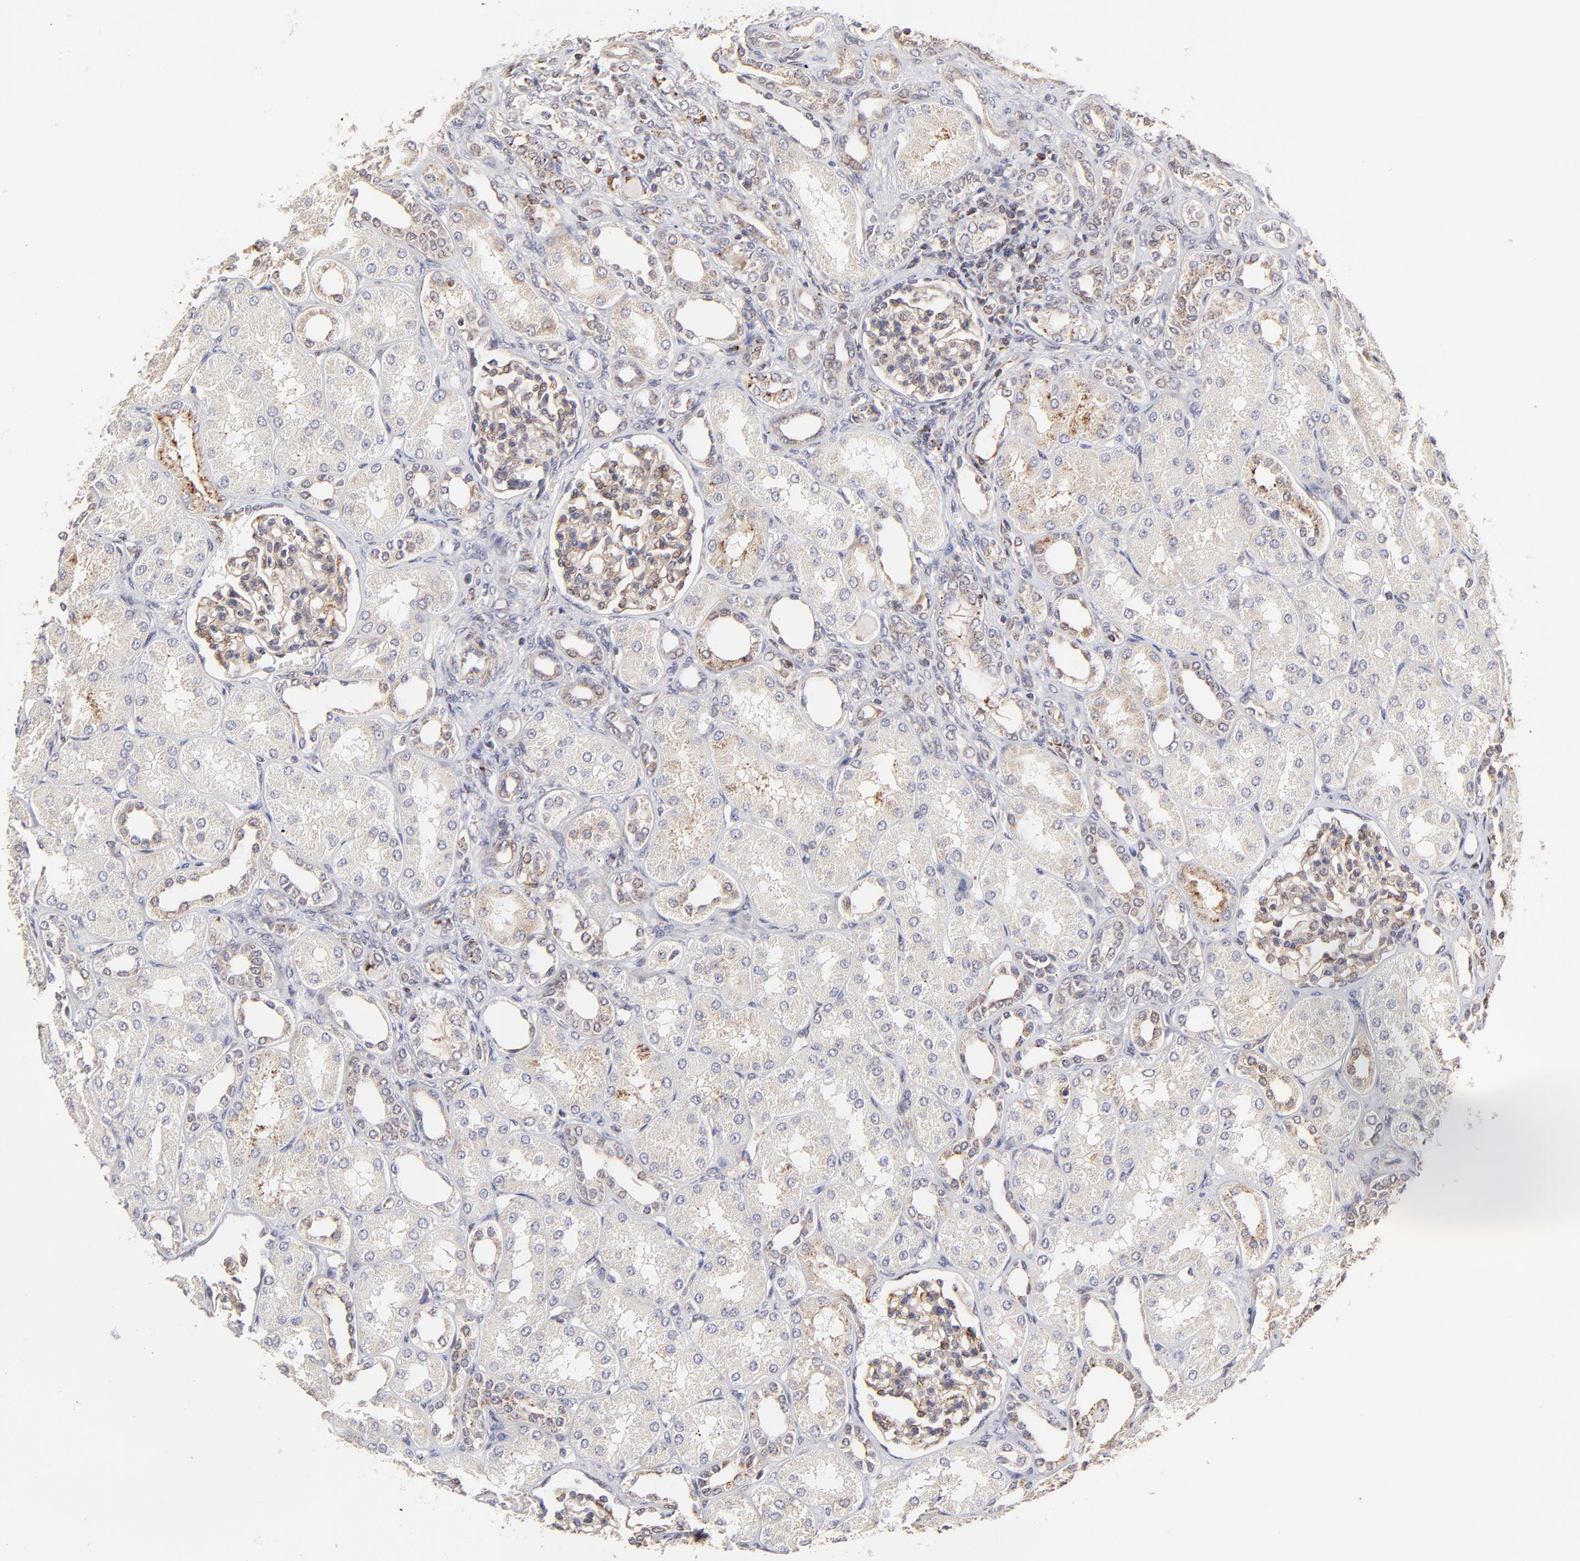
{"staining": {"intensity": "moderate", "quantity": "<25%", "location": "cytoplasmic/membranous"}, "tissue": "kidney", "cell_type": "Cells in glomeruli", "image_type": "normal", "snomed": [{"axis": "morphology", "description": "Normal tissue, NOS"}, {"axis": "topography", "description": "Kidney"}], "caption": "DAB immunohistochemical staining of normal kidney exhibits moderate cytoplasmic/membranous protein staining in approximately <25% of cells in glomeruli.", "gene": "MAP2K7", "patient": {"sex": "male", "age": 7}}